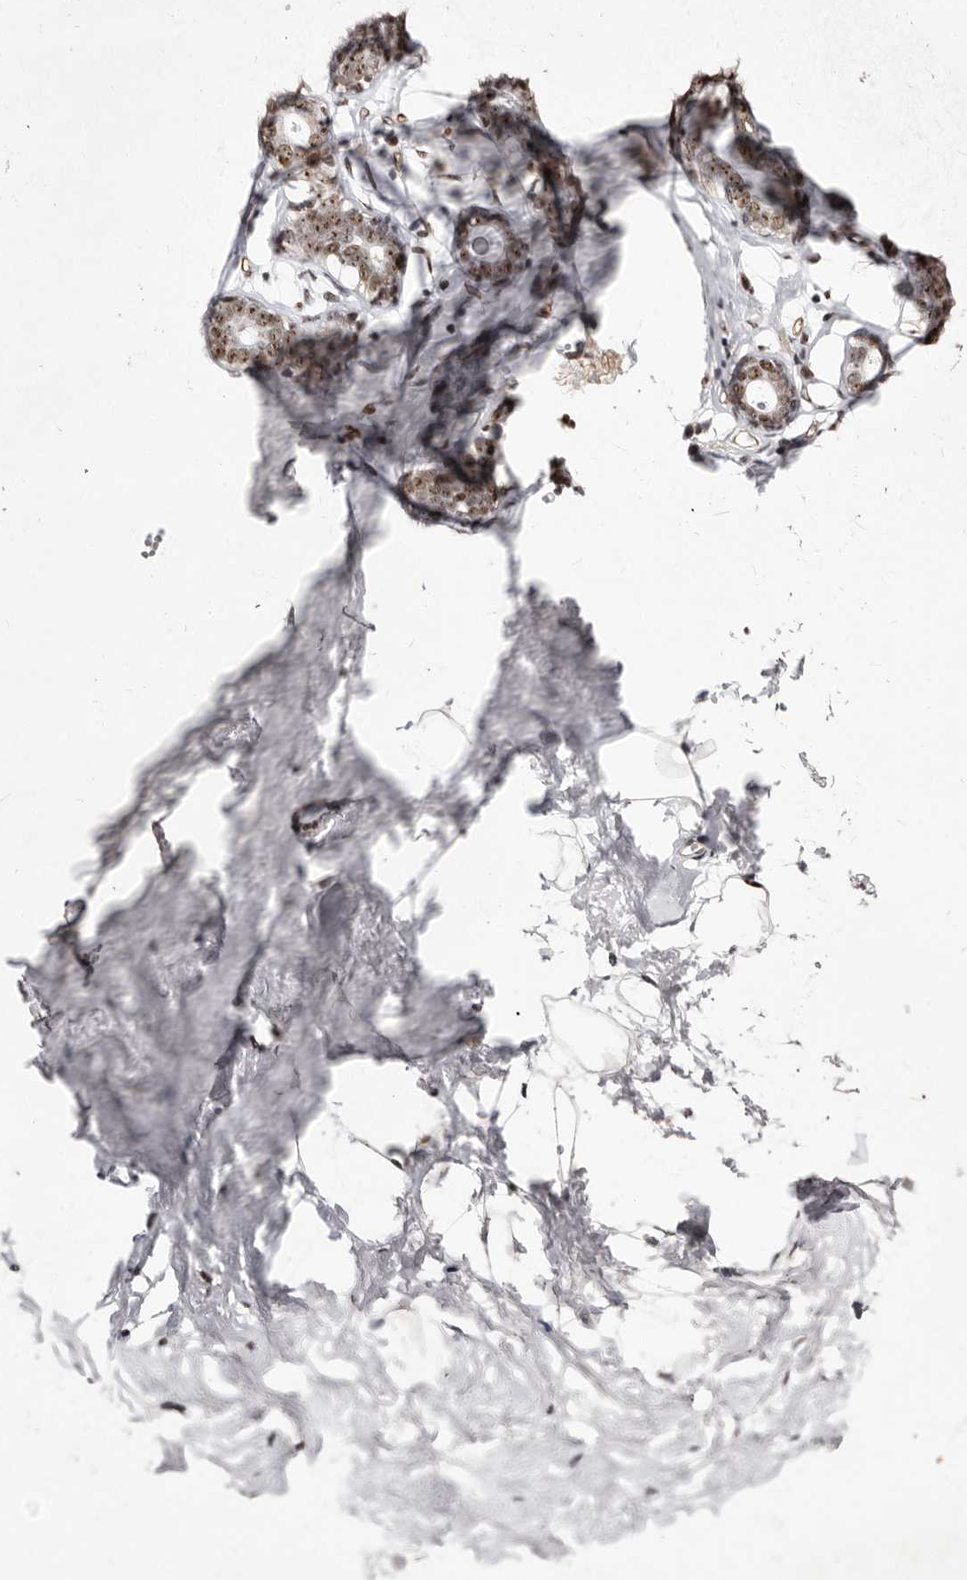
{"staining": {"intensity": "strong", "quantity": ">75%", "location": "cytoplasmic/membranous,nuclear"}, "tissue": "breast", "cell_type": "Adipocytes", "image_type": "normal", "snomed": [{"axis": "morphology", "description": "Normal tissue, NOS"}, {"axis": "morphology", "description": "Adenoma, NOS"}, {"axis": "topography", "description": "Breast"}], "caption": "Immunohistochemical staining of unremarkable human breast exhibits >75% levels of strong cytoplasmic/membranous,nuclear protein staining in about >75% of adipocytes. The staining was performed using DAB, with brown indicating positive protein expression. Nuclei are stained blue with hematoxylin.", "gene": "ANAPC11", "patient": {"sex": "female", "age": 23}}